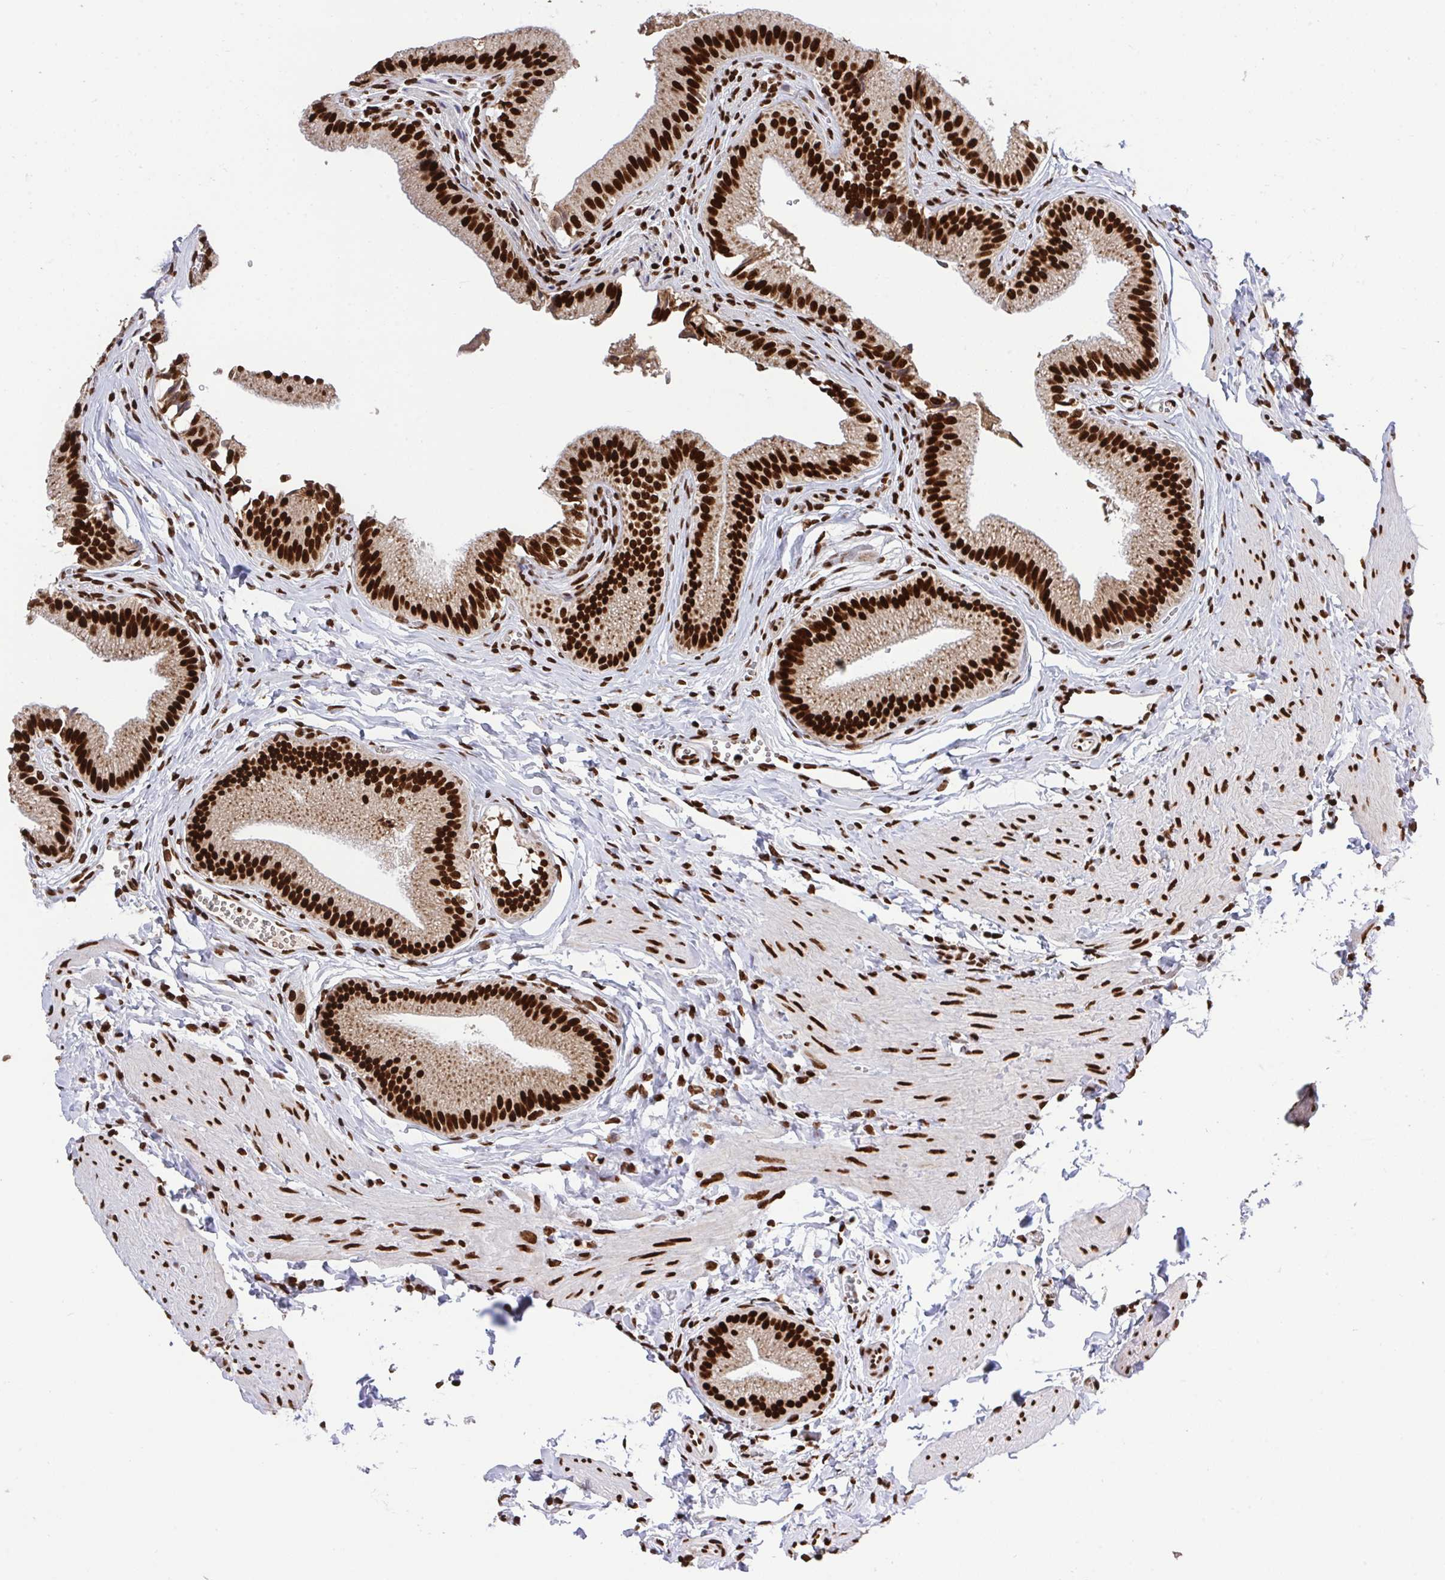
{"staining": {"intensity": "strong", "quantity": ">75%", "location": "nuclear"}, "tissue": "gallbladder", "cell_type": "Glandular cells", "image_type": "normal", "snomed": [{"axis": "morphology", "description": "Normal tissue, NOS"}, {"axis": "topography", "description": "Gallbladder"}, {"axis": "topography", "description": "Peripheral nerve tissue"}], "caption": "This micrograph demonstrates immunohistochemistry (IHC) staining of benign gallbladder, with high strong nuclear expression in approximately >75% of glandular cells.", "gene": "ENSG00000268083", "patient": {"sex": "male", "age": 17}}